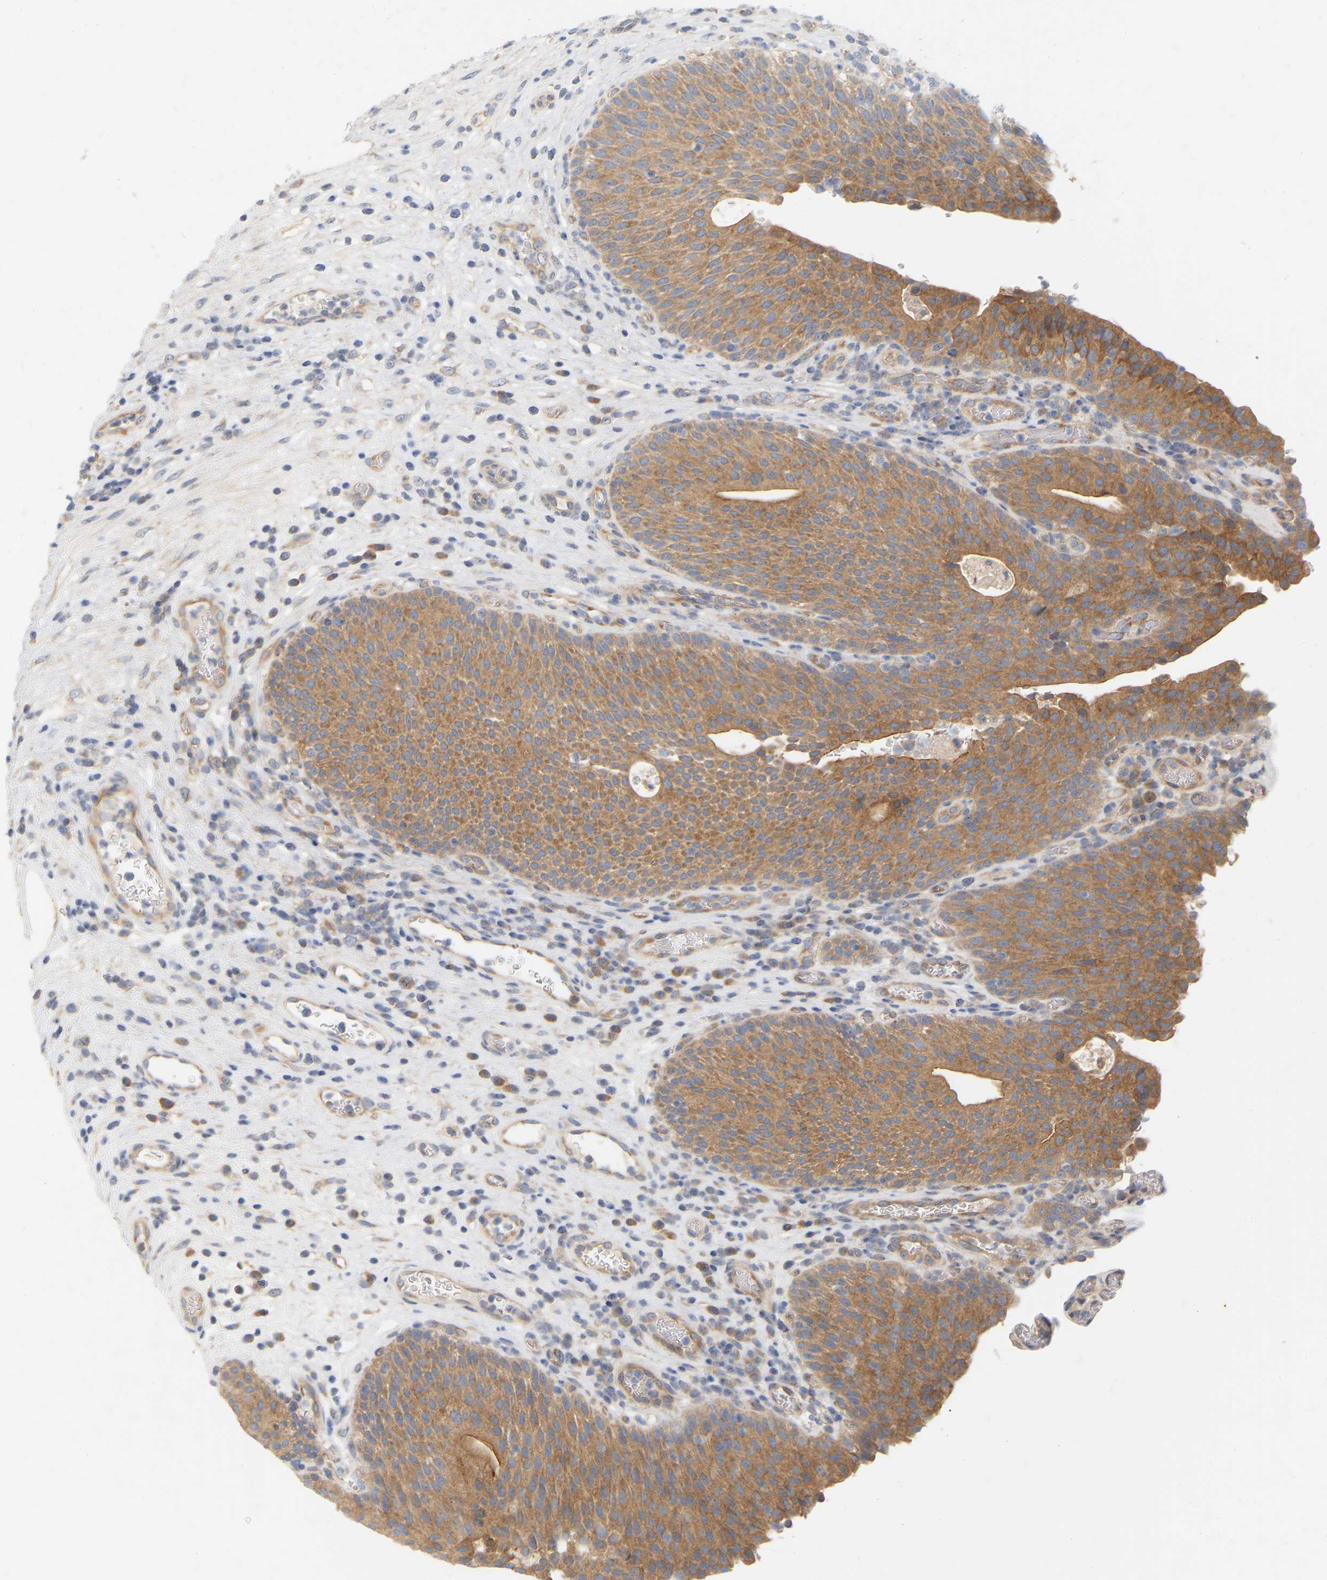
{"staining": {"intensity": "strong", "quantity": ">75%", "location": "cytoplasmic/membranous"}, "tissue": "urothelial cancer", "cell_type": "Tumor cells", "image_type": "cancer", "snomed": [{"axis": "morphology", "description": "Urothelial carcinoma, High grade"}, {"axis": "topography", "description": "Urinary bladder"}], "caption": "Immunohistochemical staining of urothelial cancer demonstrates strong cytoplasmic/membranous protein staining in about >75% of tumor cells.", "gene": "MINDY4", "patient": {"sex": "male", "age": 74}}